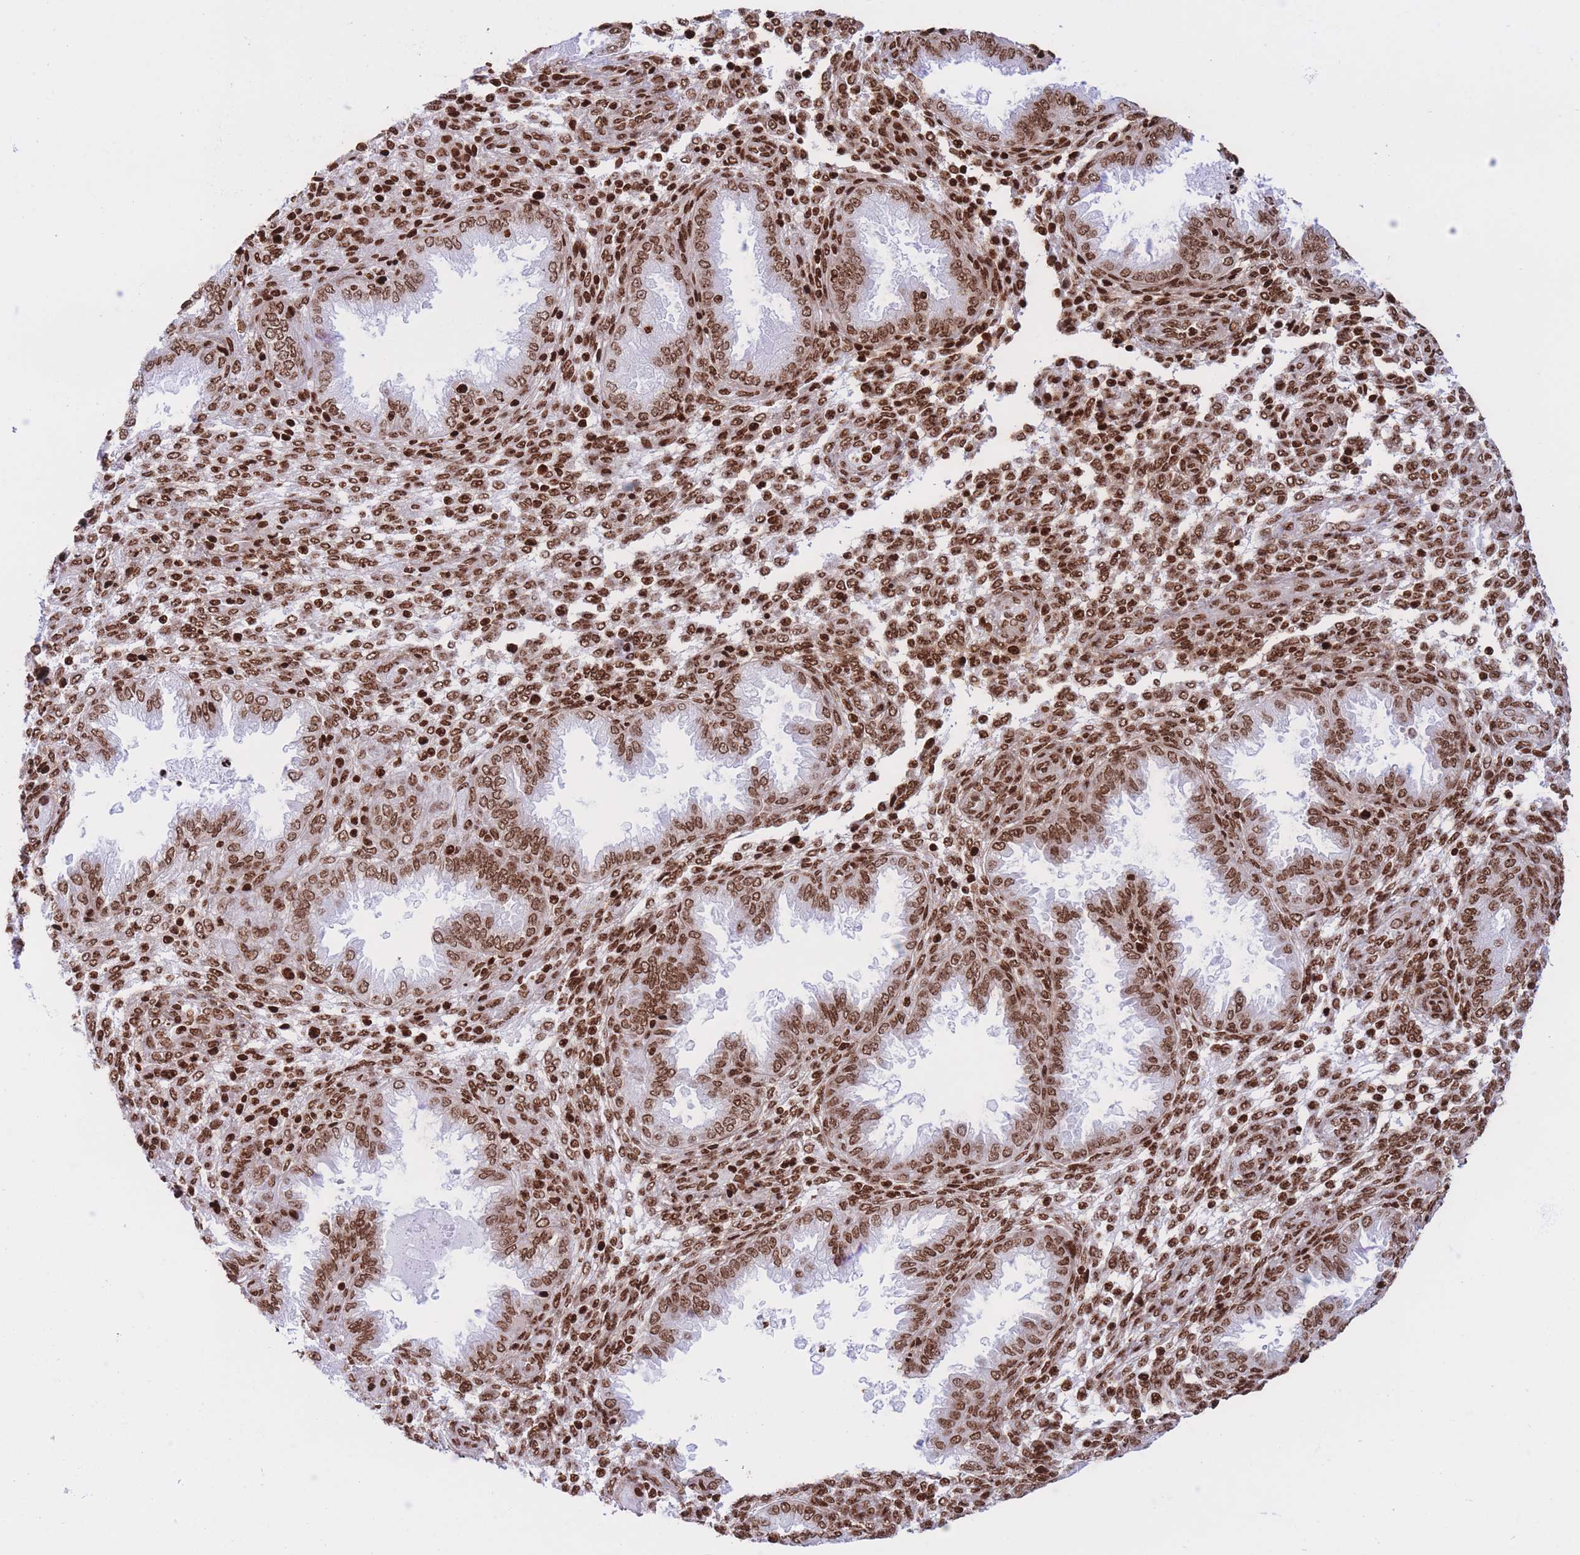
{"staining": {"intensity": "strong", "quantity": ">75%", "location": "nuclear"}, "tissue": "endometrium", "cell_type": "Cells in endometrial stroma", "image_type": "normal", "snomed": [{"axis": "morphology", "description": "Normal tissue, NOS"}, {"axis": "topography", "description": "Endometrium"}], "caption": "Immunohistochemical staining of normal human endometrium shows high levels of strong nuclear staining in approximately >75% of cells in endometrial stroma. The staining was performed using DAB (3,3'-diaminobenzidine) to visualize the protein expression in brown, while the nuclei were stained in blue with hematoxylin (Magnification: 20x).", "gene": "H2BC10", "patient": {"sex": "female", "age": 33}}